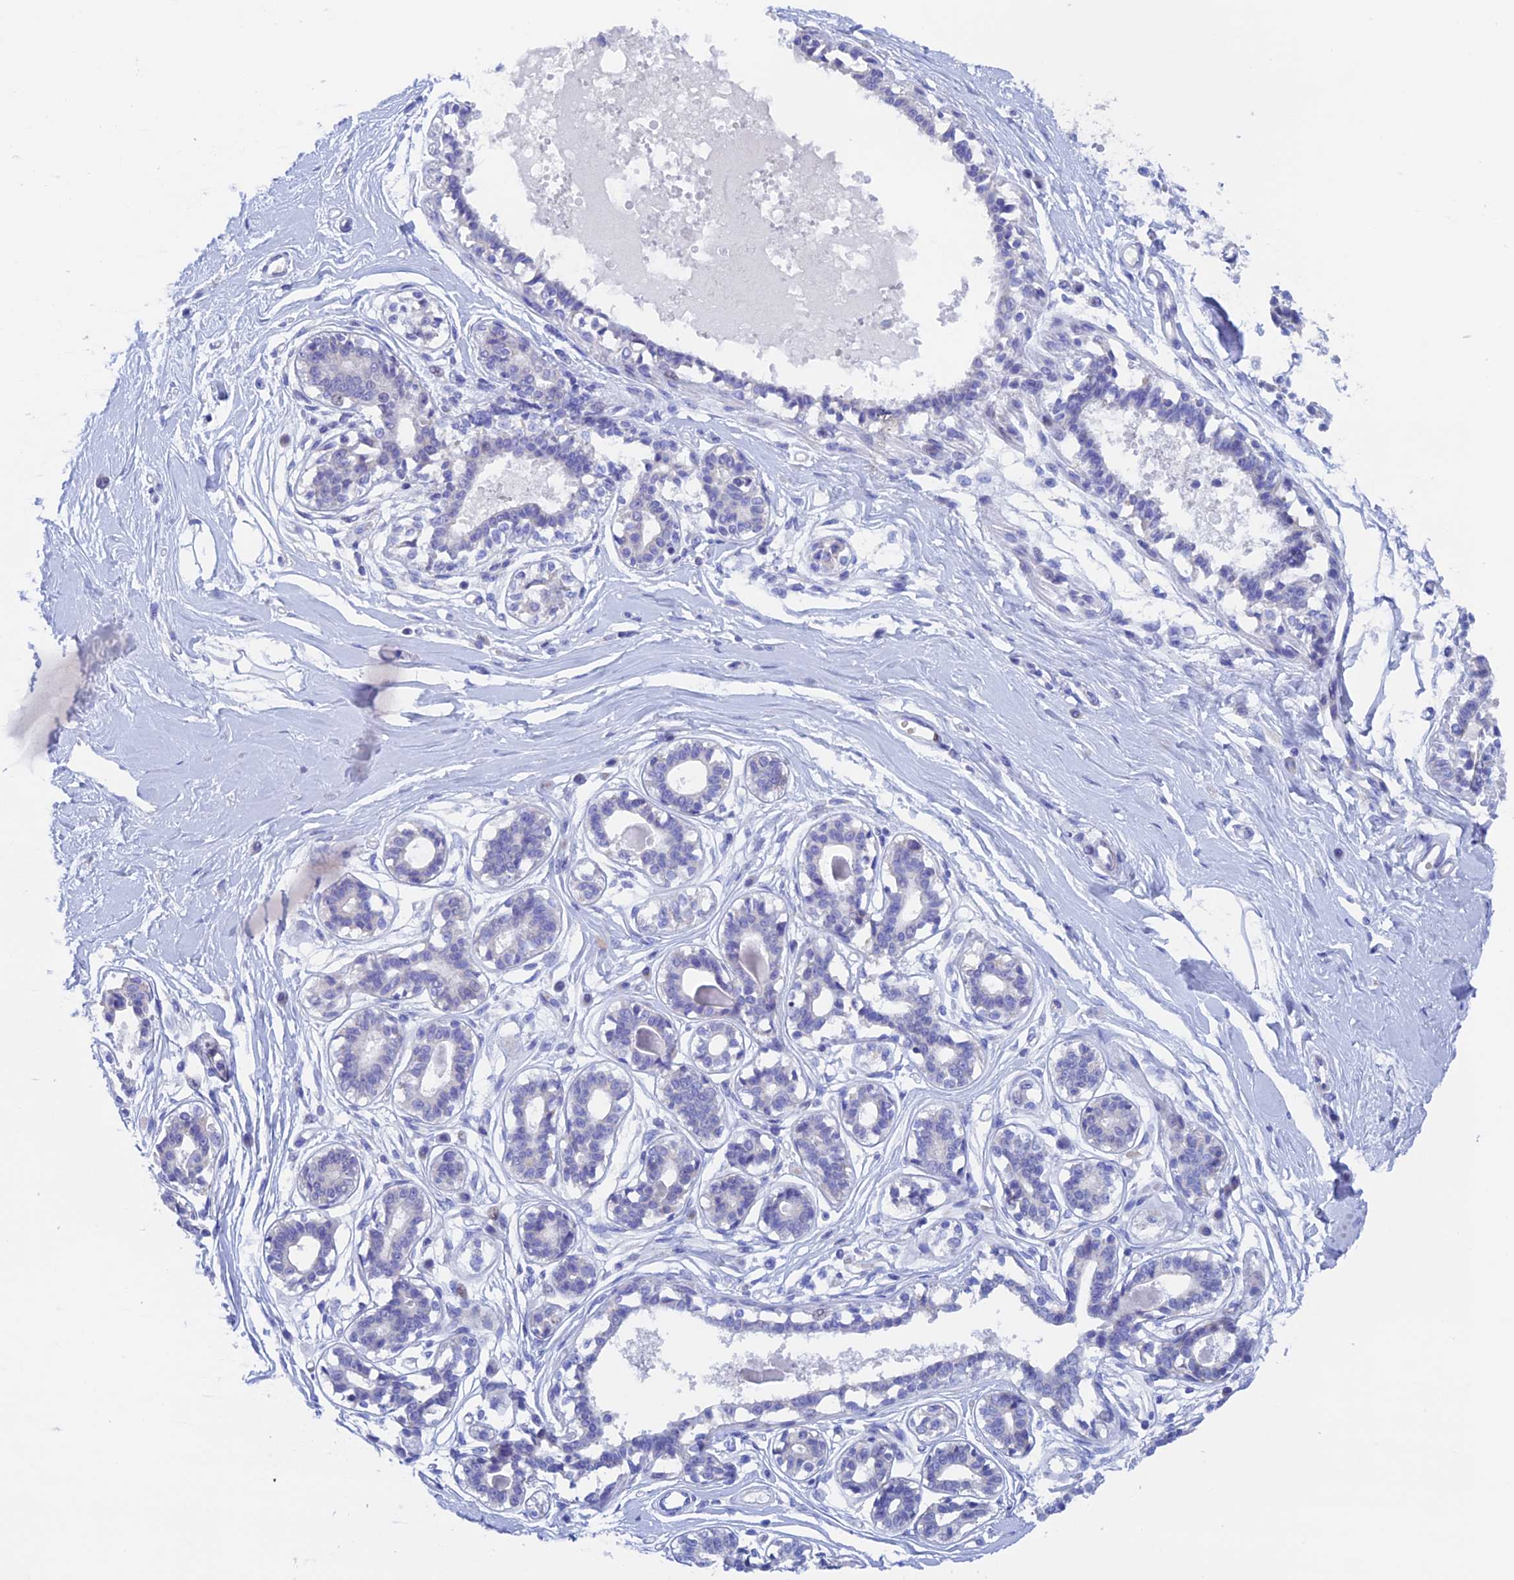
{"staining": {"intensity": "negative", "quantity": "none", "location": "none"}, "tissue": "breast", "cell_type": "Adipocytes", "image_type": "normal", "snomed": [{"axis": "morphology", "description": "Normal tissue, NOS"}, {"axis": "topography", "description": "Breast"}], "caption": "DAB immunohistochemical staining of normal breast shows no significant staining in adipocytes.", "gene": "PSMC3IP", "patient": {"sex": "female", "age": 45}}